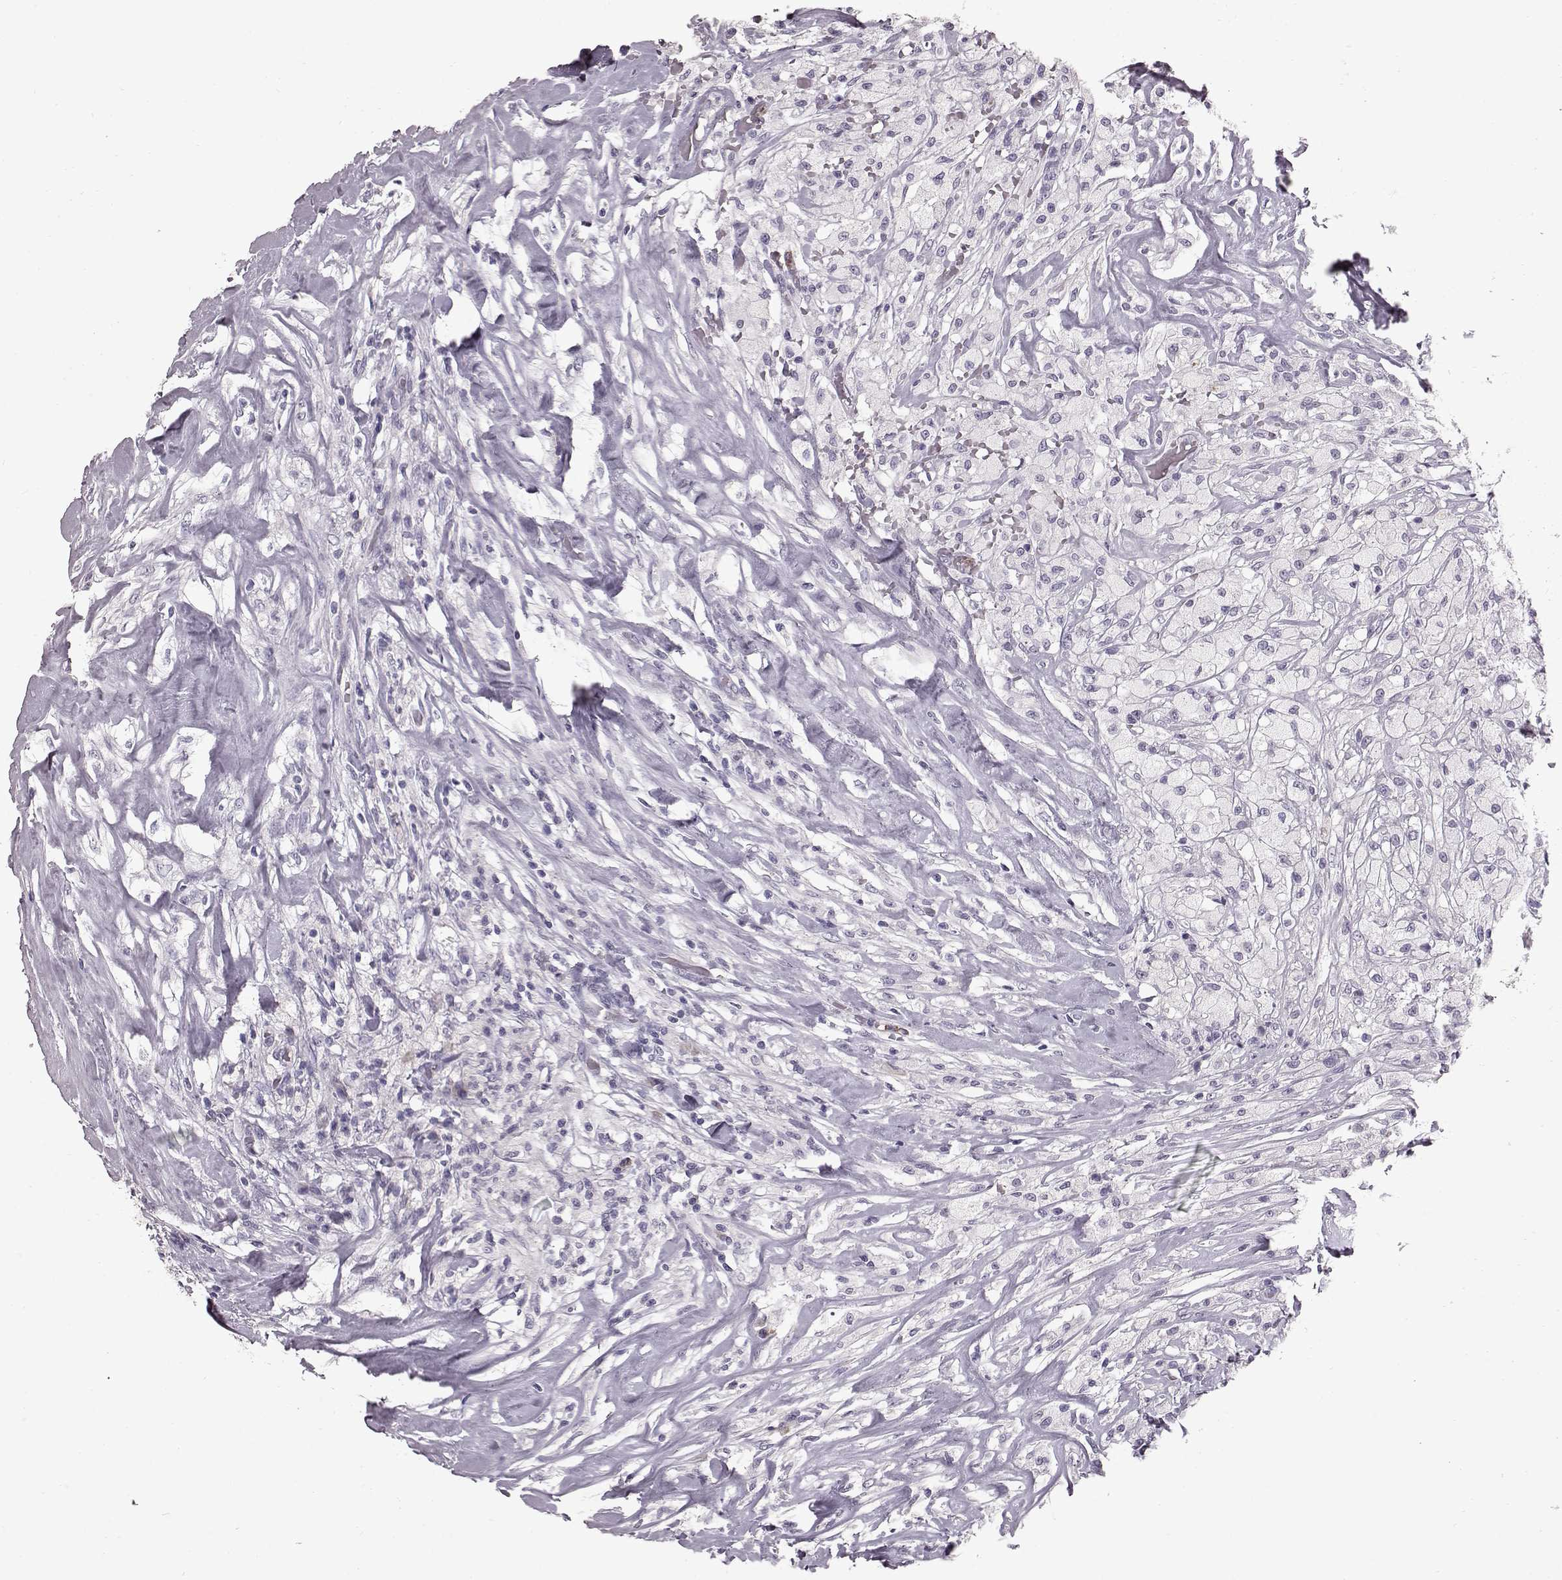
{"staining": {"intensity": "negative", "quantity": "none", "location": "none"}, "tissue": "testis cancer", "cell_type": "Tumor cells", "image_type": "cancer", "snomed": [{"axis": "morphology", "description": "Necrosis, NOS"}, {"axis": "morphology", "description": "Carcinoma, Embryonal, NOS"}, {"axis": "topography", "description": "Testis"}], "caption": "Tumor cells are negative for protein expression in human testis cancer.", "gene": "FUT4", "patient": {"sex": "male", "age": 19}}